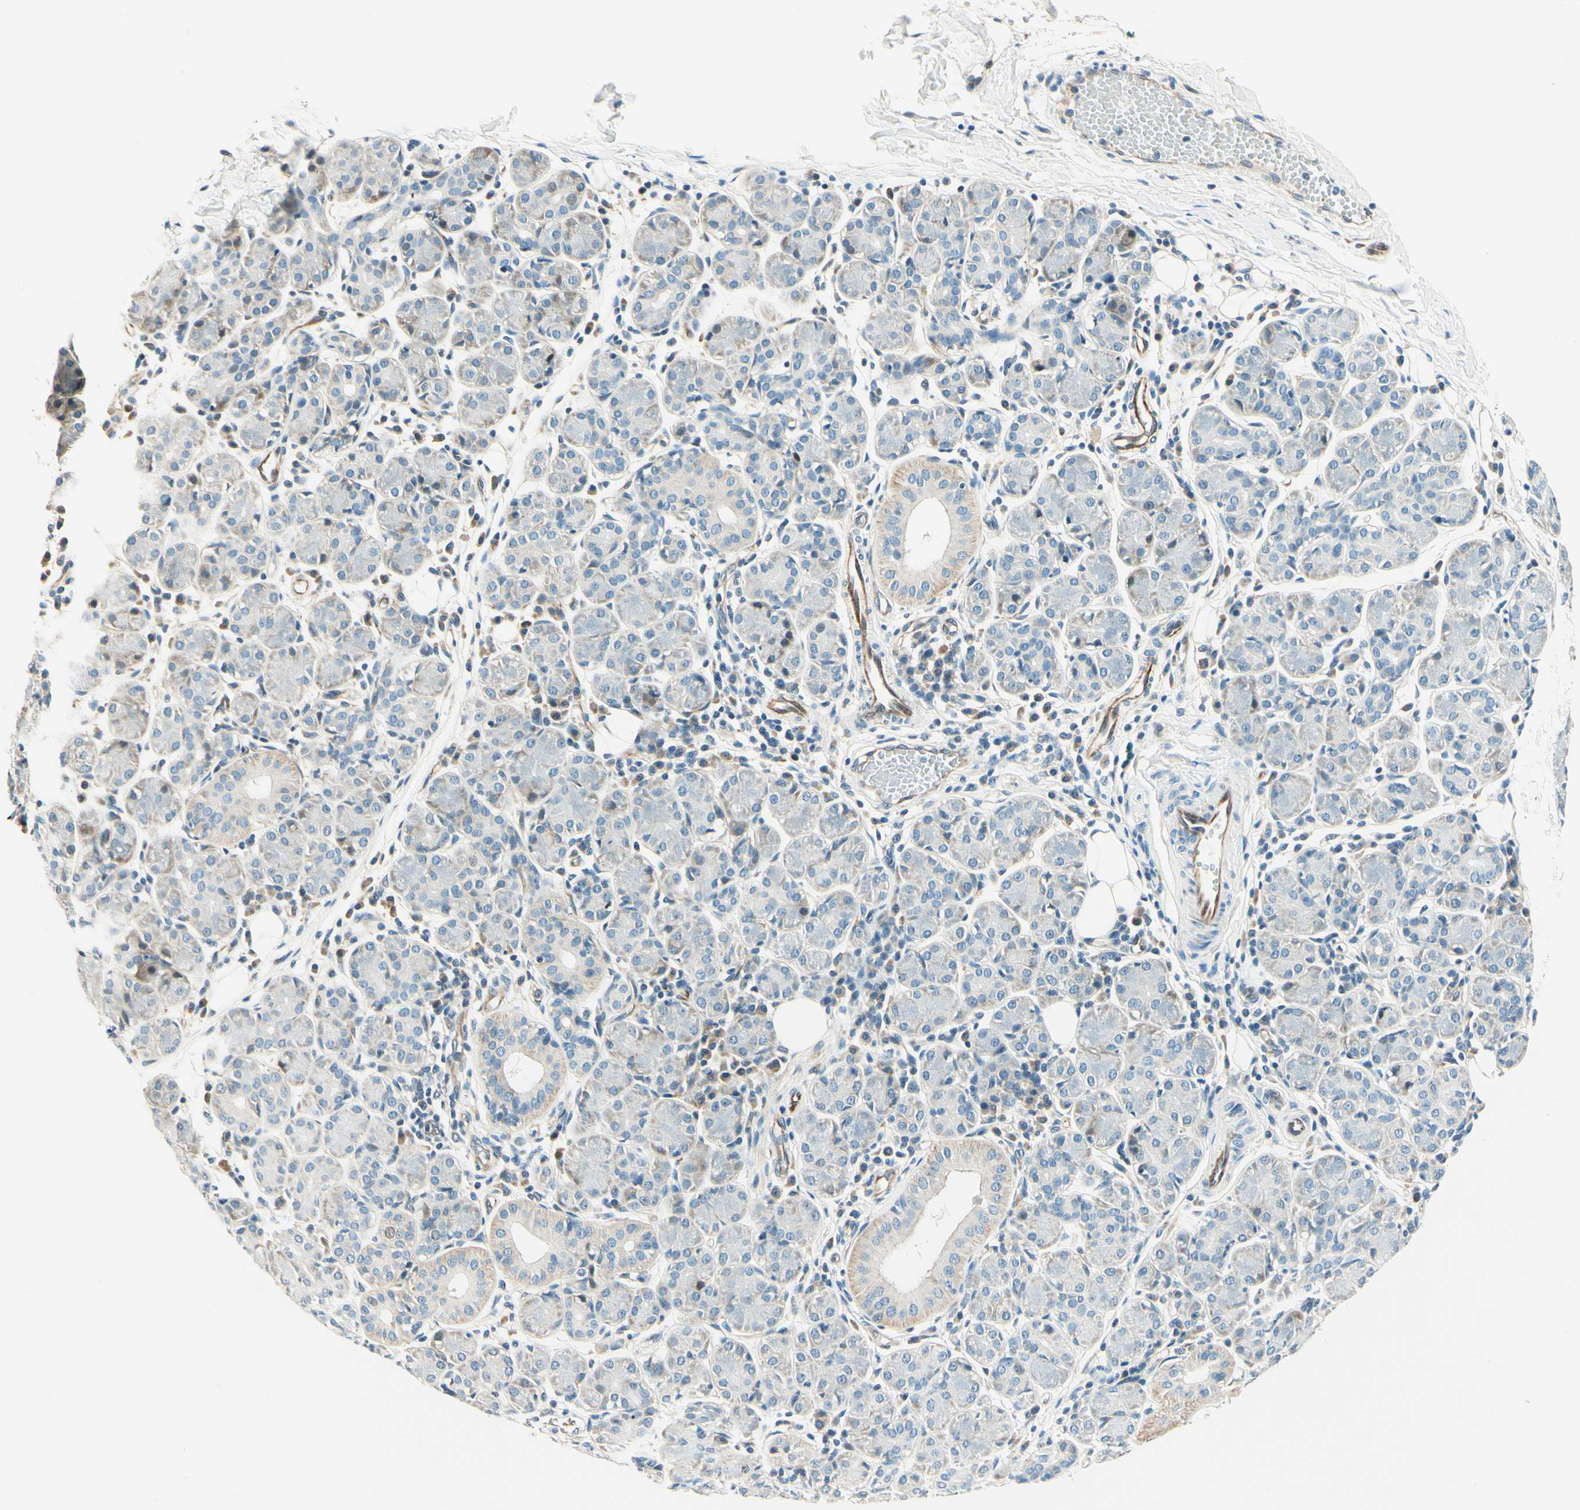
{"staining": {"intensity": "negative", "quantity": "none", "location": "none"}, "tissue": "salivary gland", "cell_type": "Glandular cells", "image_type": "normal", "snomed": [{"axis": "morphology", "description": "Normal tissue, NOS"}, {"axis": "morphology", "description": "Inflammation, NOS"}, {"axis": "topography", "description": "Lymph node"}, {"axis": "topography", "description": "Salivary gland"}], "caption": "This is an immunohistochemistry histopathology image of benign salivary gland. There is no staining in glandular cells.", "gene": "TAOK2", "patient": {"sex": "male", "age": 3}}